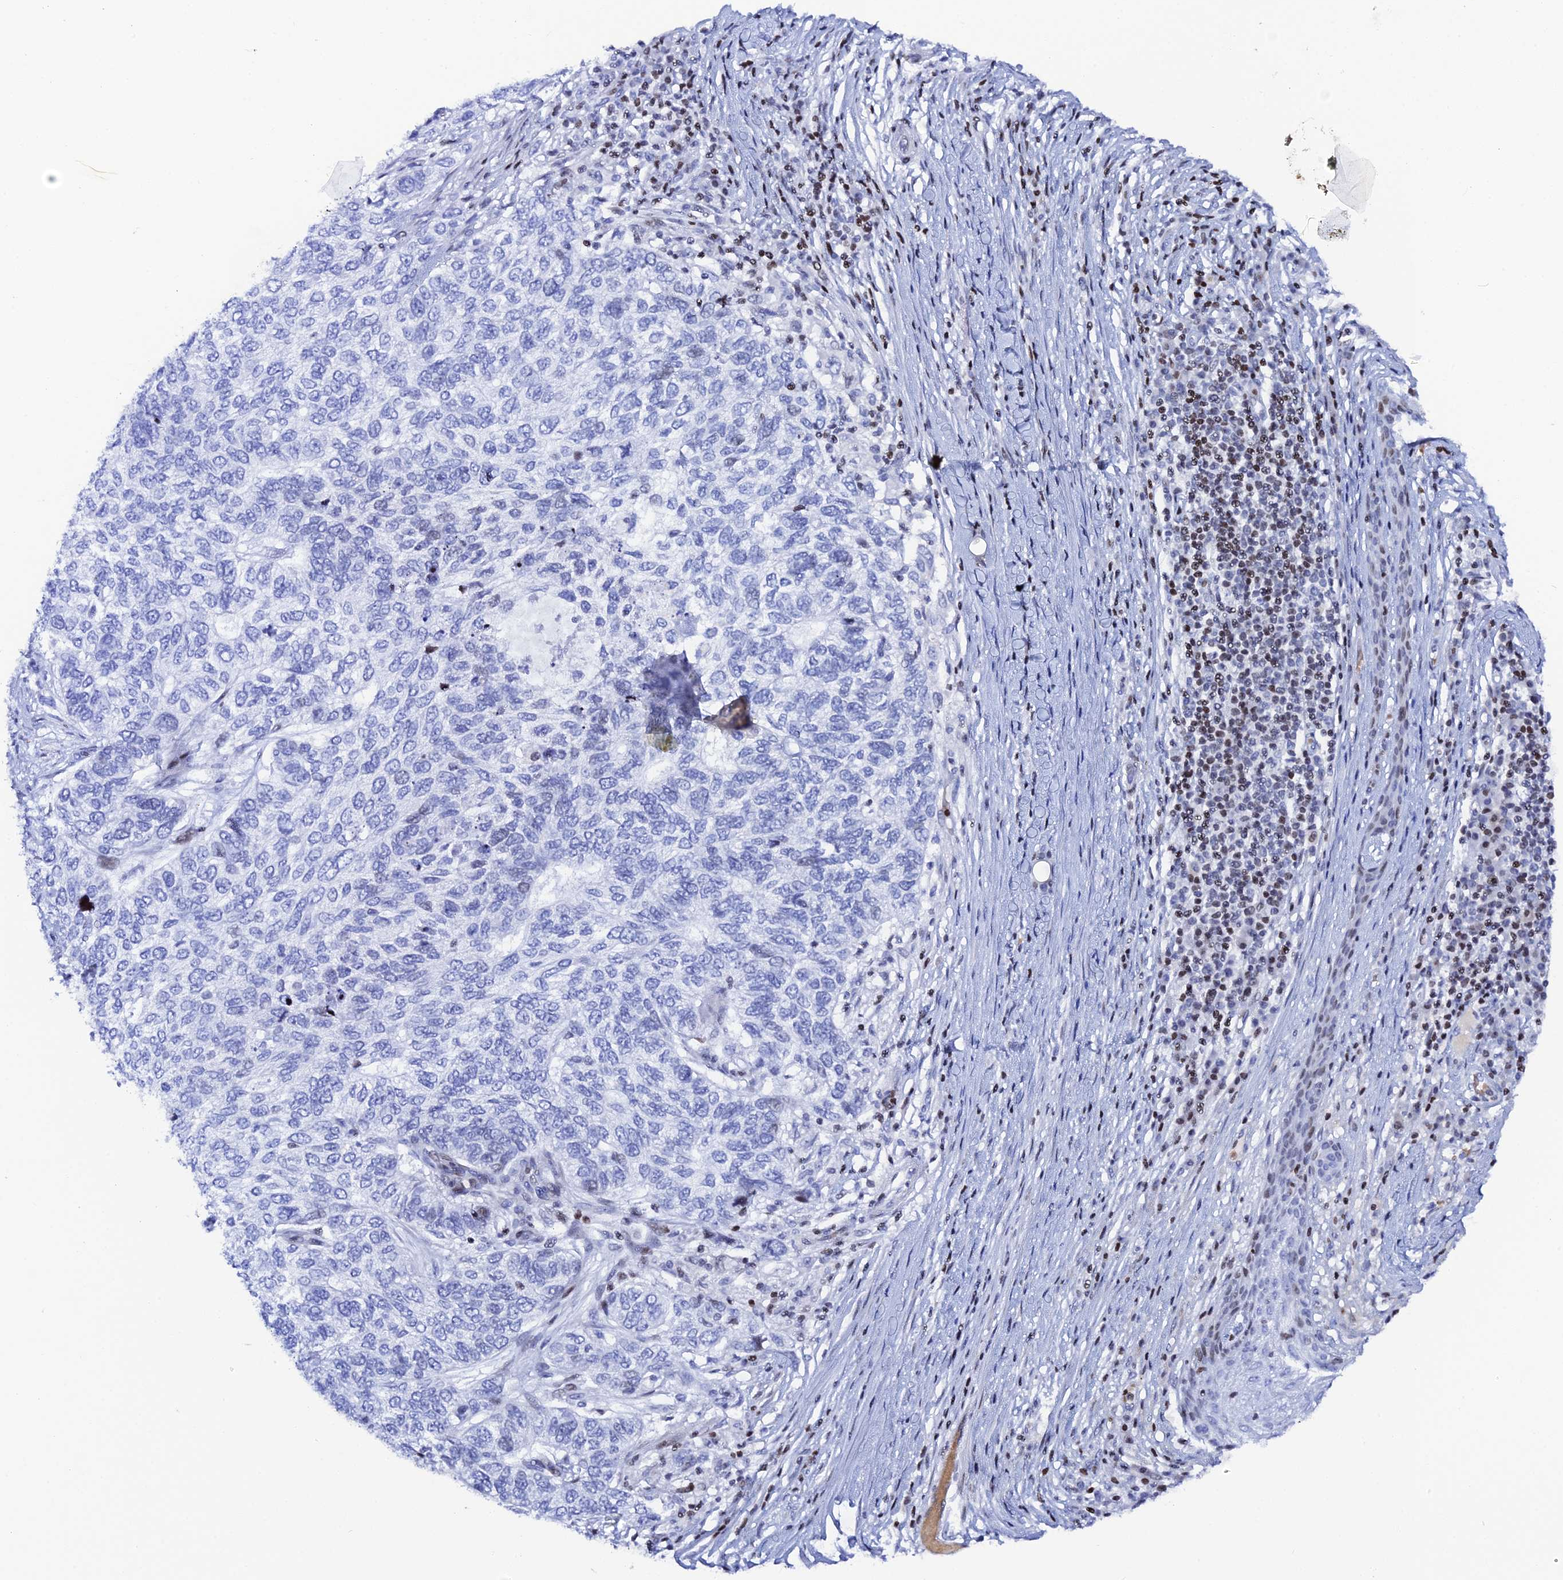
{"staining": {"intensity": "negative", "quantity": "none", "location": "none"}, "tissue": "skin cancer", "cell_type": "Tumor cells", "image_type": "cancer", "snomed": [{"axis": "morphology", "description": "Basal cell carcinoma"}, {"axis": "topography", "description": "Skin"}], "caption": "Skin basal cell carcinoma stained for a protein using immunohistochemistry (IHC) exhibits no staining tumor cells.", "gene": "MYNN", "patient": {"sex": "female", "age": 65}}